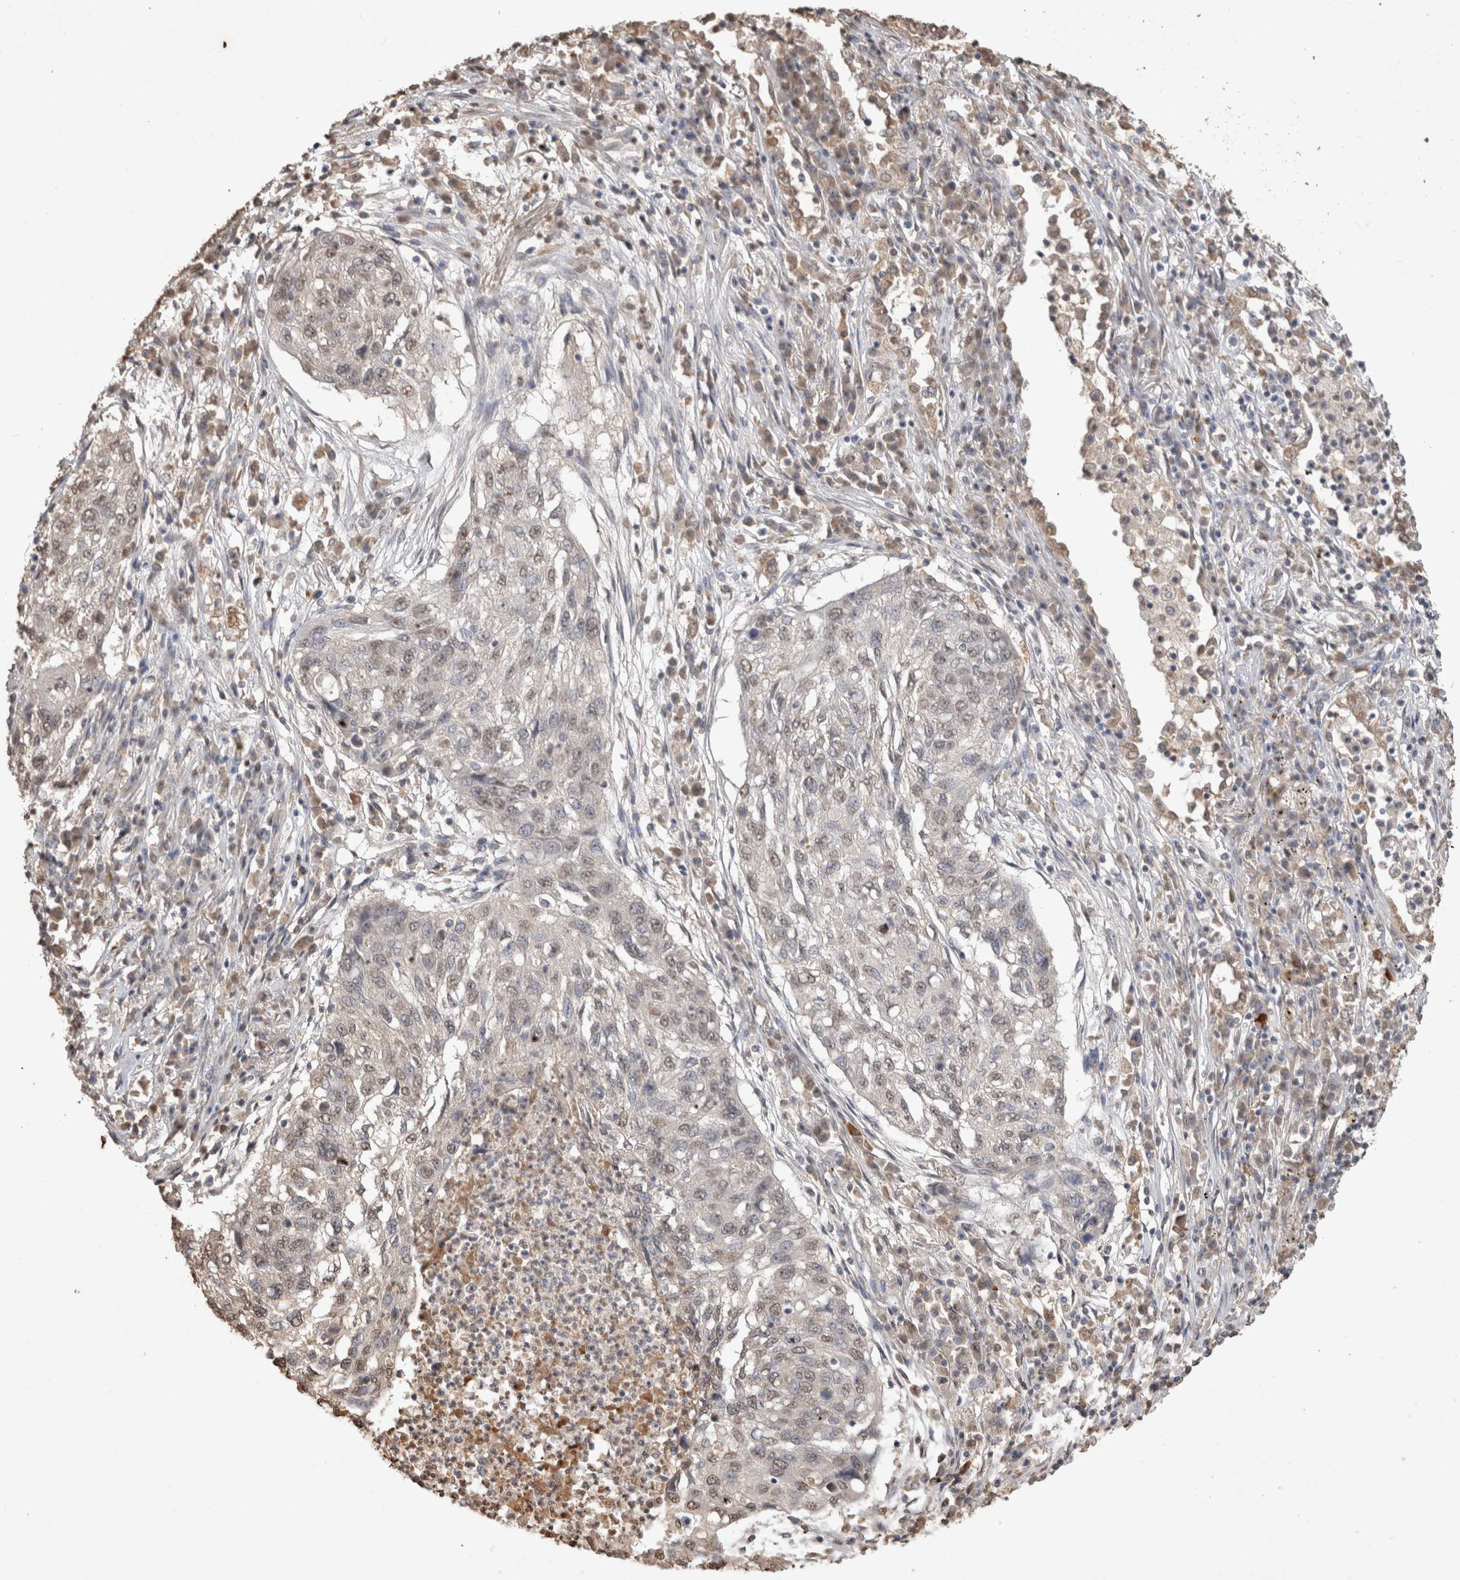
{"staining": {"intensity": "weak", "quantity": "<25%", "location": "nuclear"}, "tissue": "lung cancer", "cell_type": "Tumor cells", "image_type": "cancer", "snomed": [{"axis": "morphology", "description": "Squamous cell carcinoma, NOS"}, {"axis": "topography", "description": "Lung"}], "caption": "Tumor cells are negative for protein expression in human lung cancer (squamous cell carcinoma). Nuclei are stained in blue.", "gene": "MLX", "patient": {"sex": "female", "age": 63}}